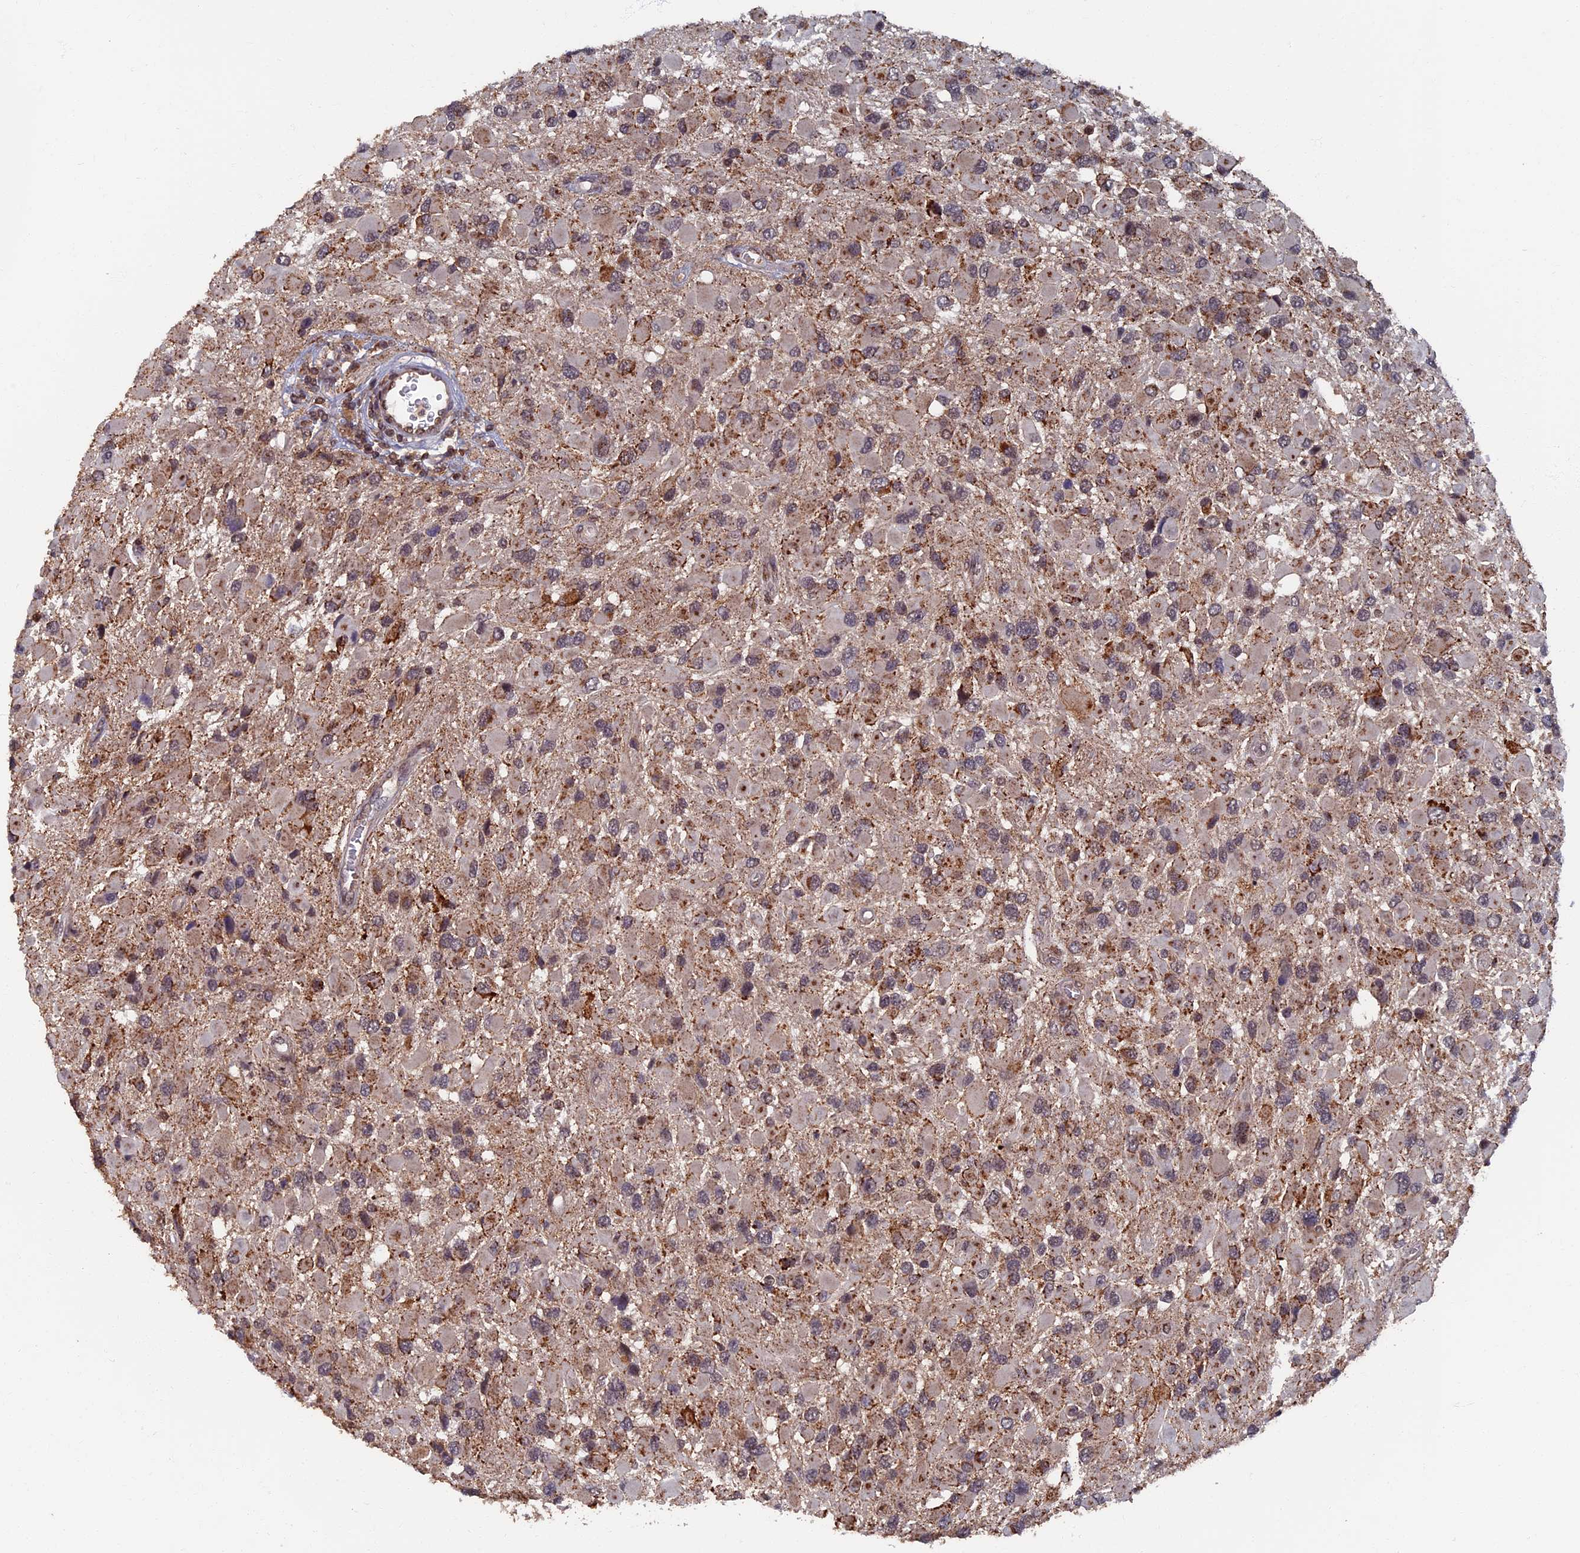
{"staining": {"intensity": "weak", "quantity": "<25%", "location": "cytoplasmic/membranous"}, "tissue": "glioma", "cell_type": "Tumor cells", "image_type": "cancer", "snomed": [{"axis": "morphology", "description": "Glioma, malignant, High grade"}, {"axis": "topography", "description": "Brain"}], "caption": "A photomicrograph of malignant glioma (high-grade) stained for a protein exhibits no brown staining in tumor cells. (IHC, brightfield microscopy, high magnification).", "gene": "RASGRF1", "patient": {"sex": "male", "age": 53}}